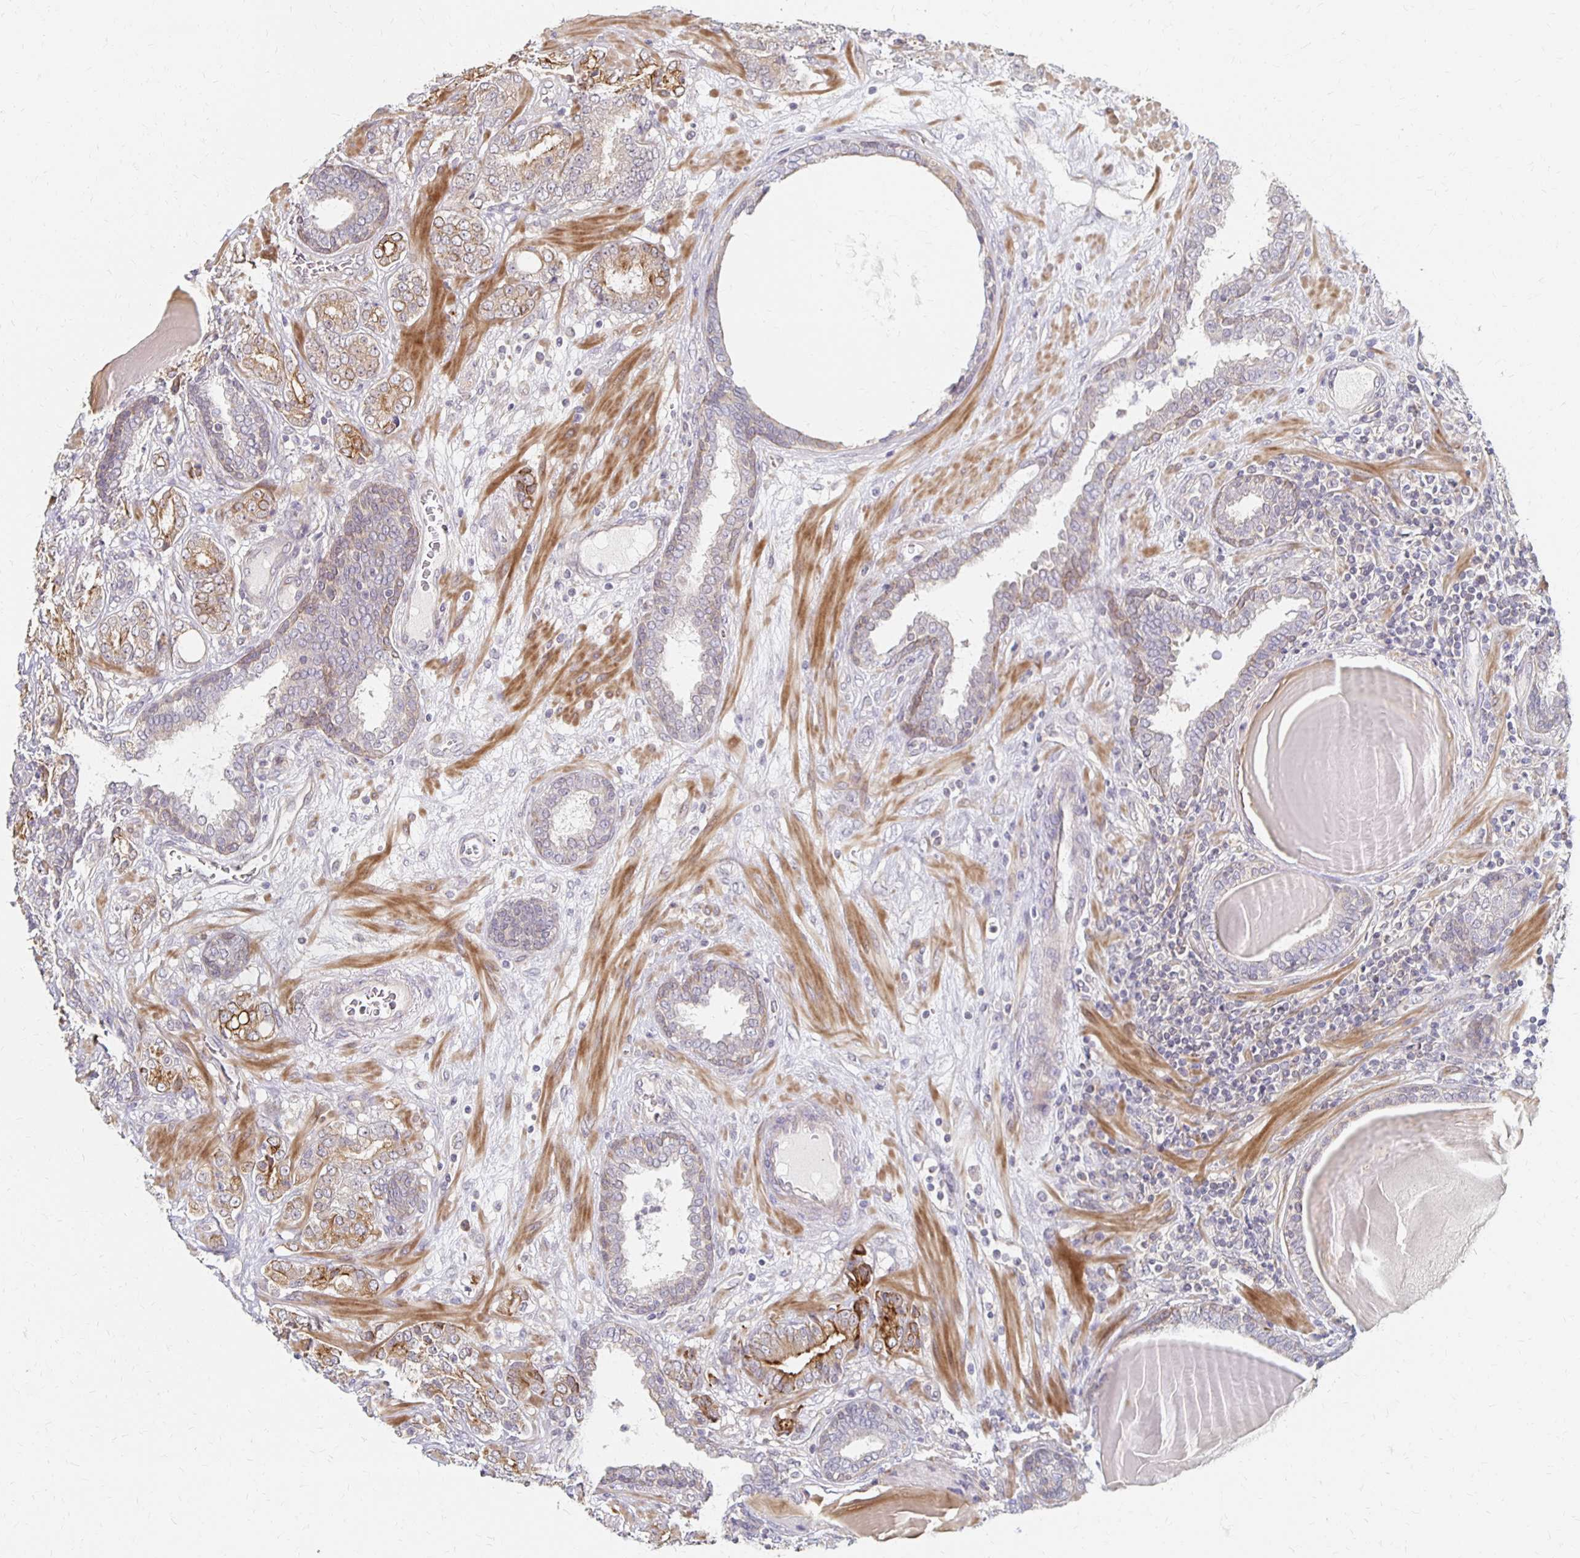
{"staining": {"intensity": "weak", "quantity": ">75%", "location": "cytoplasmic/membranous"}, "tissue": "prostate cancer", "cell_type": "Tumor cells", "image_type": "cancer", "snomed": [{"axis": "morphology", "description": "Adenocarcinoma, High grade"}, {"axis": "topography", "description": "Prostate"}], "caption": "Tumor cells exhibit low levels of weak cytoplasmic/membranous positivity in approximately >75% of cells in human adenocarcinoma (high-grade) (prostate). Immunohistochemistry (ihc) stains the protein in brown and the nuclei are stained blue.", "gene": "PRKCB", "patient": {"sex": "male", "age": 62}}